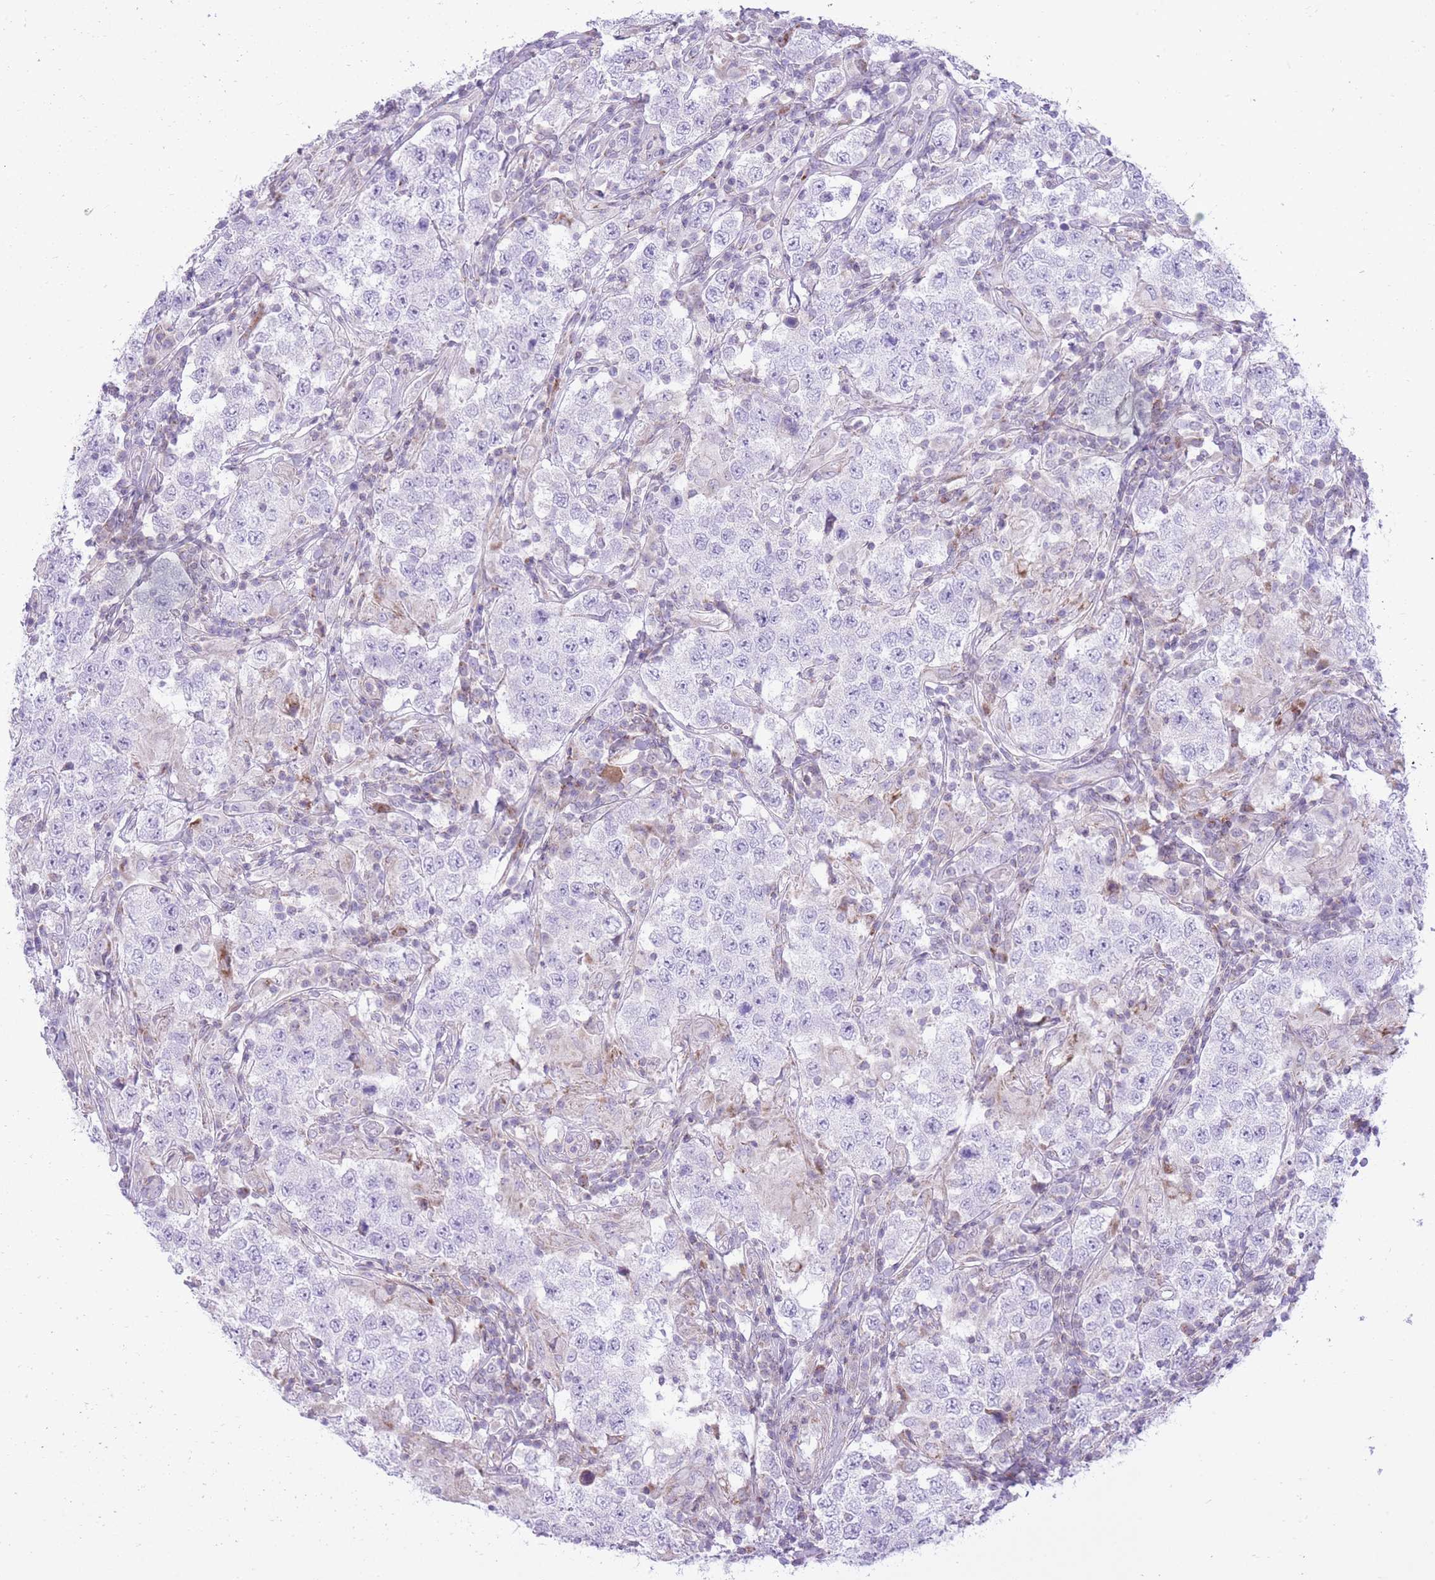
{"staining": {"intensity": "negative", "quantity": "none", "location": "none"}, "tissue": "testis cancer", "cell_type": "Tumor cells", "image_type": "cancer", "snomed": [{"axis": "morphology", "description": "Seminoma, NOS"}, {"axis": "morphology", "description": "Carcinoma, Embryonal, NOS"}, {"axis": "topography", "description": "Testis"}], "caption": "The micrograph exhibits no staining of tumor cells in testis embryonal carcinoma.", "gene": "DENND2D", "patient": {"sex": "male", "age": 41}}